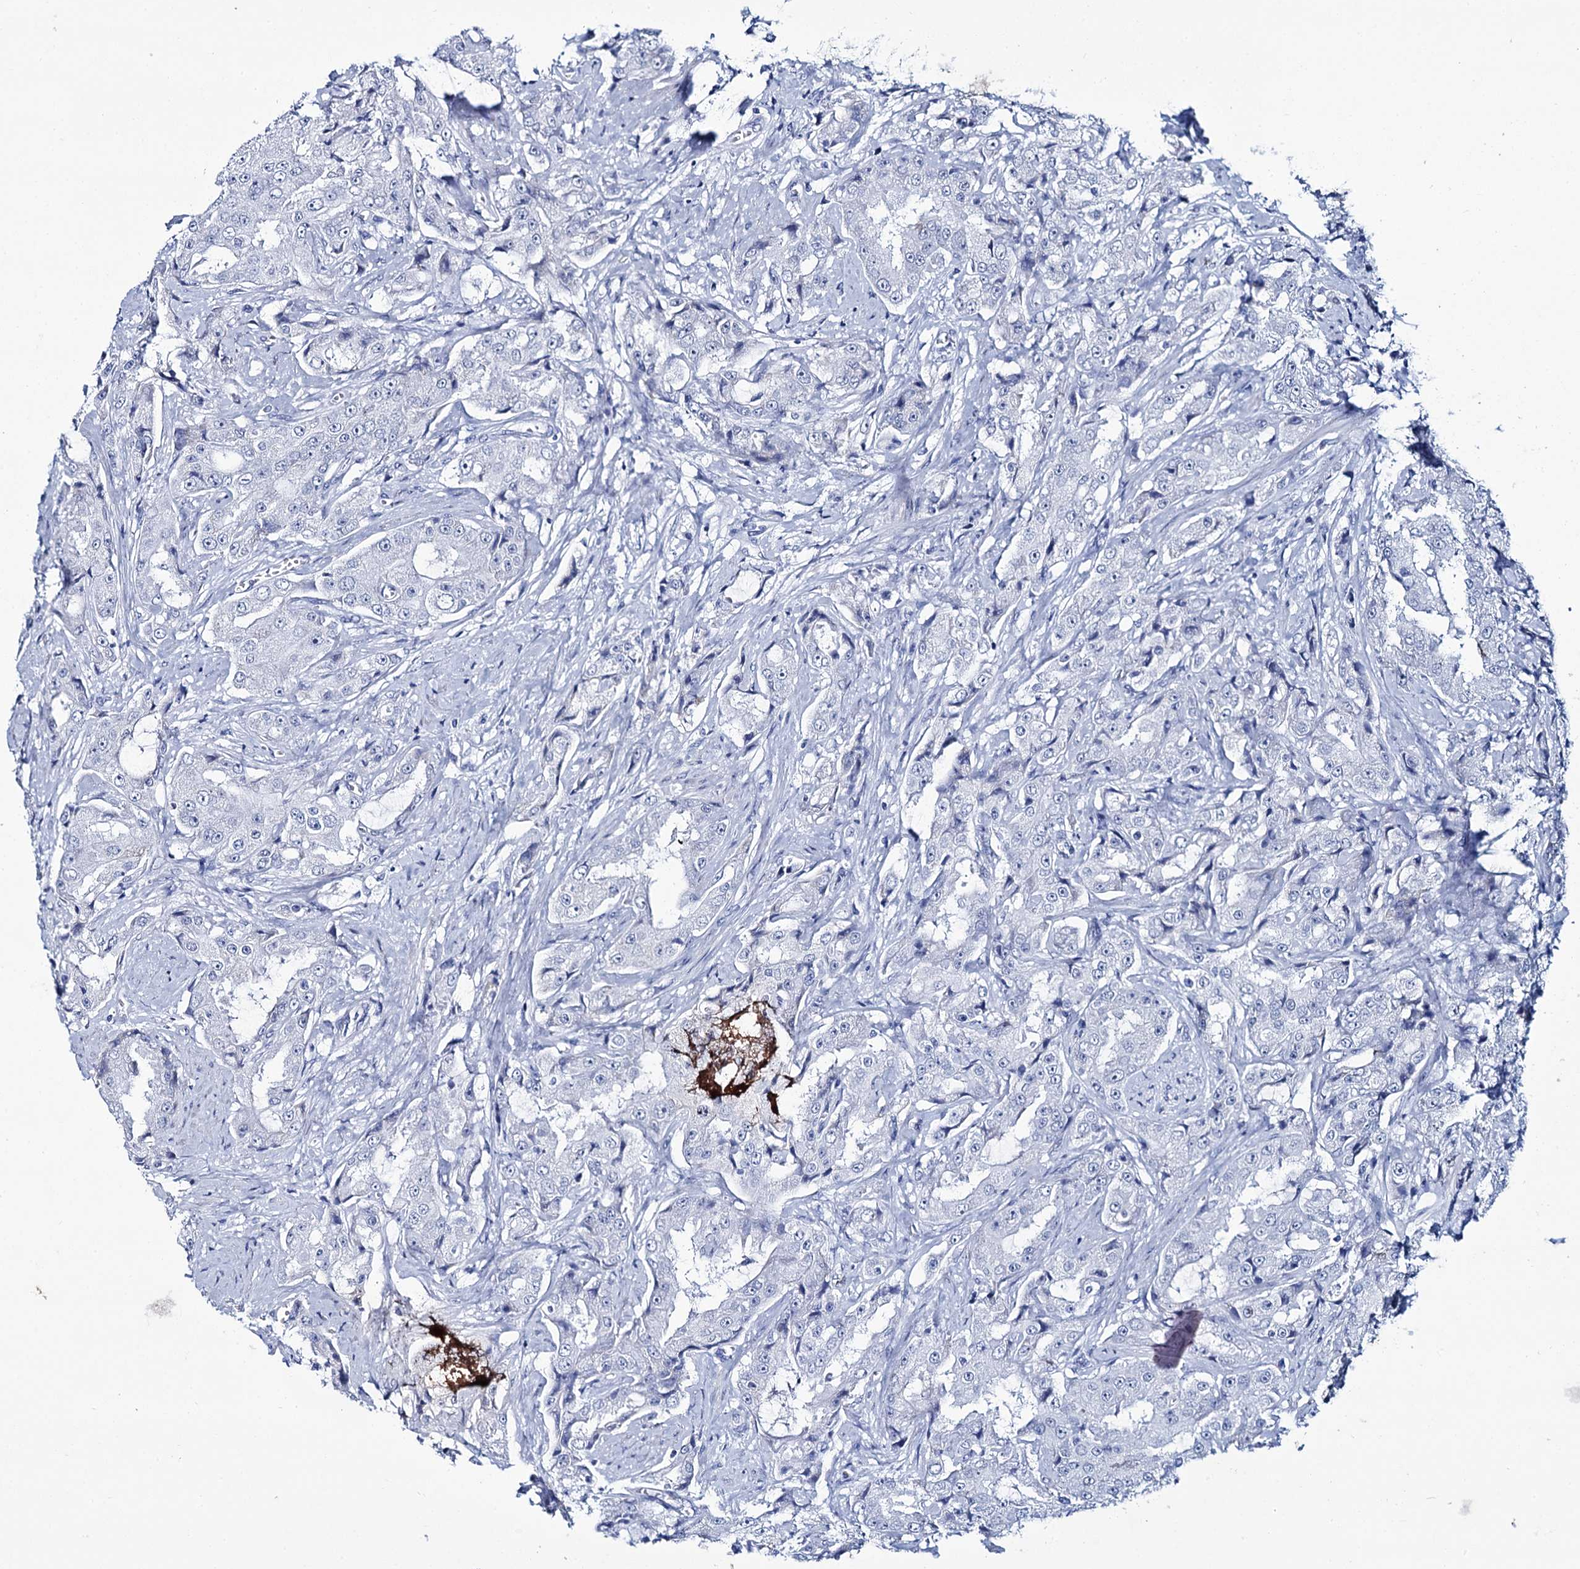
{"staining": {"intensity": "negative", "quantity": "none", "location": "none"}, "tissue": "prostate cancer", "cell_type": "Tumor cells", "image_type": "cancer", "snomed": [{"axis": "morphology", "description": "Adenocarcinoma, High grade"}, {"axis": "topography", "description": "Prostate"}], "caption": "High magnification brightfield microscopy of prostate cancer stained with DAB (3,3'-diaminobenzidine) (brown) and counterstained with hematoxylin (blue): tumor cells show no significant expression.", "gene": "RPUSD4", "patient": {"sex": "male", "age": 73}}